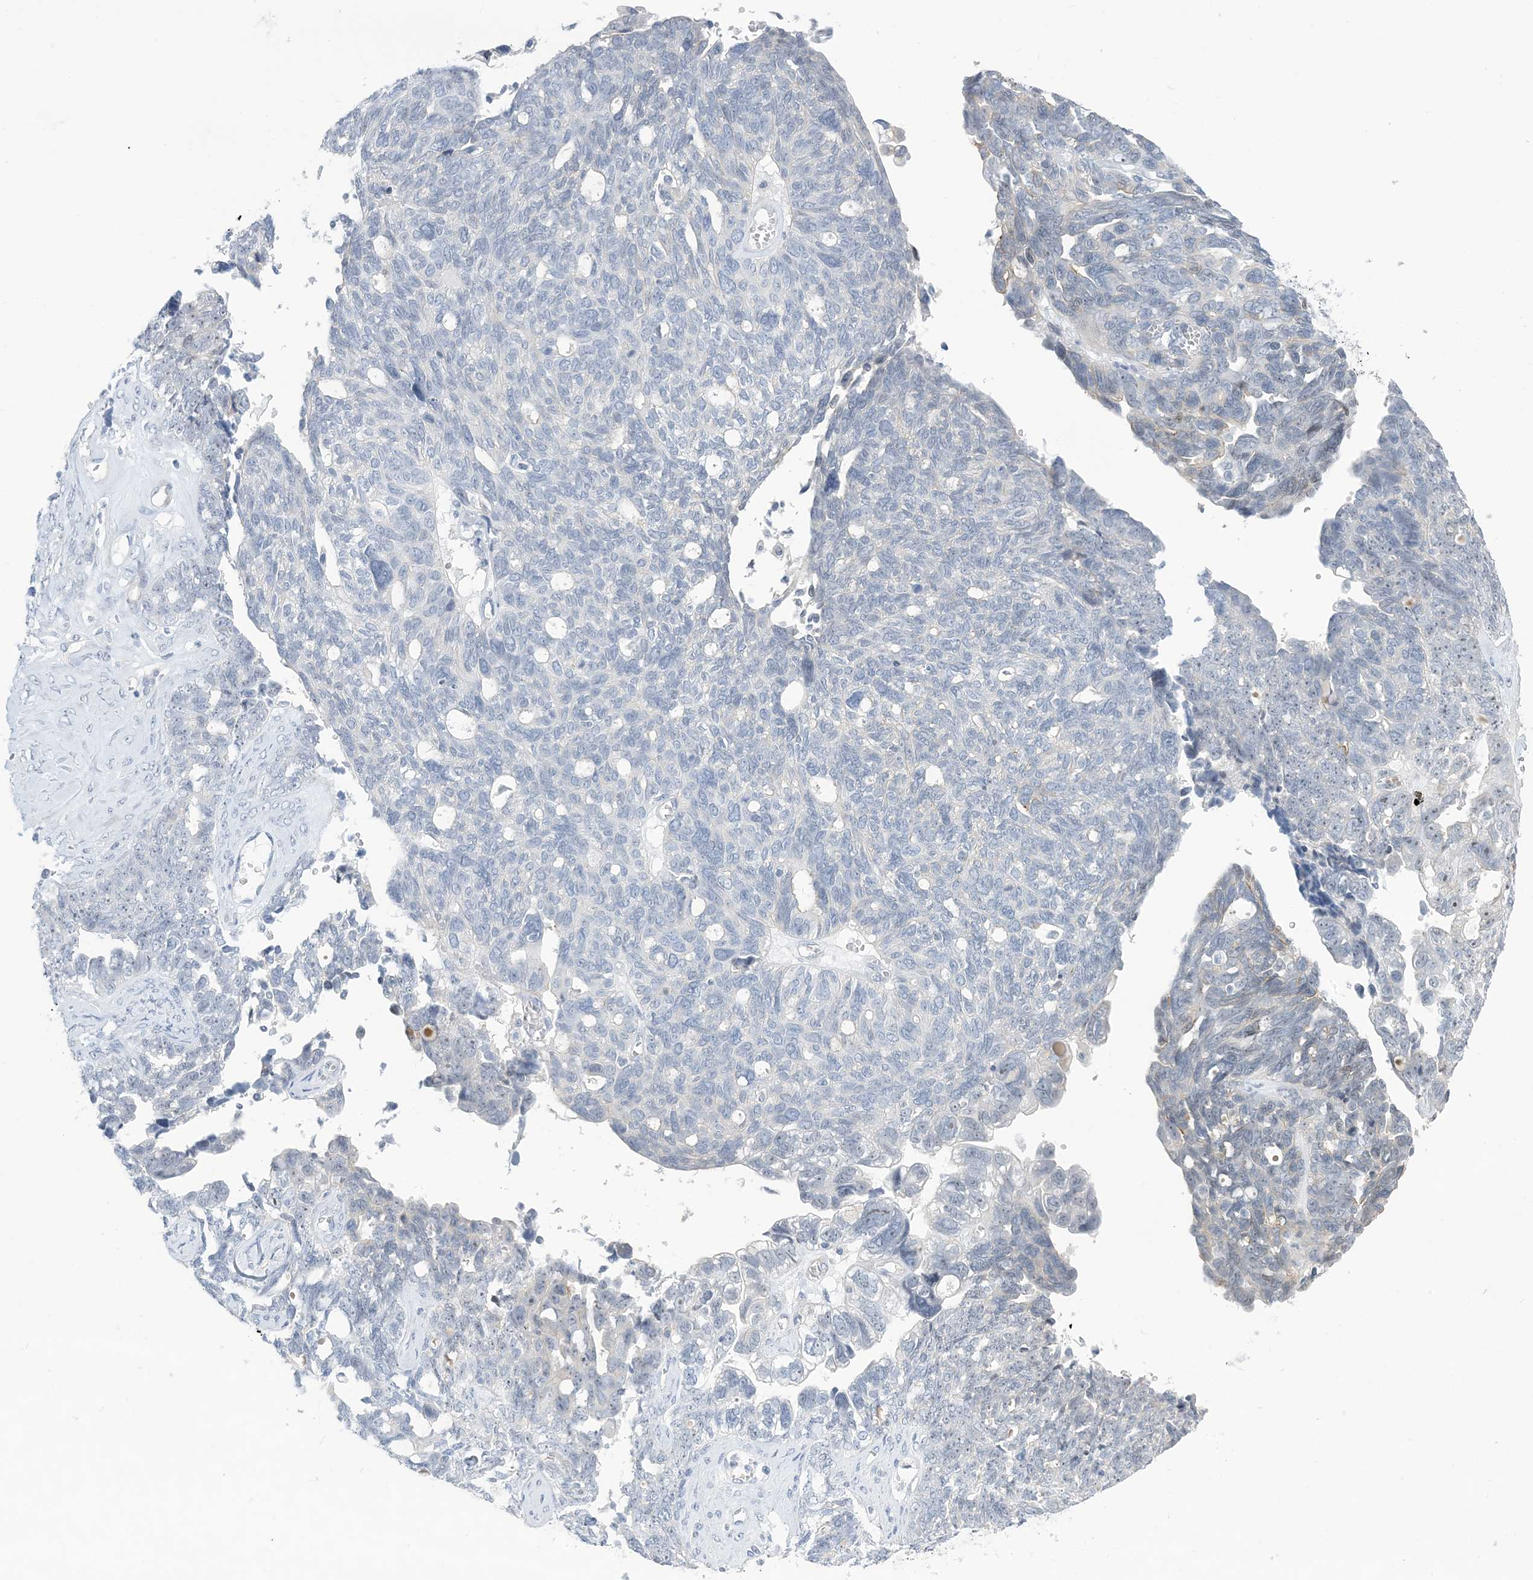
{"staining": {"intensity": "negative", "quantity": "none", "location": "none"}, "tissue": "ovarian cancer", "cell_type": "Tumor cells", "image_type": "cancer", "snomed": [{"axis": "morphology", "description": "Cystadenocarcinoma, serous, NOS"}, {"axis": "topography", "description": "Ovary"}], "caption": "A photomicrograph of ovarian cancer (serous cystadenocarcinoma) stained for a protein reveals no brown staining in tumor cells.", "gene": "IL36B", "patient": {"sex": "female", "age": 79}}